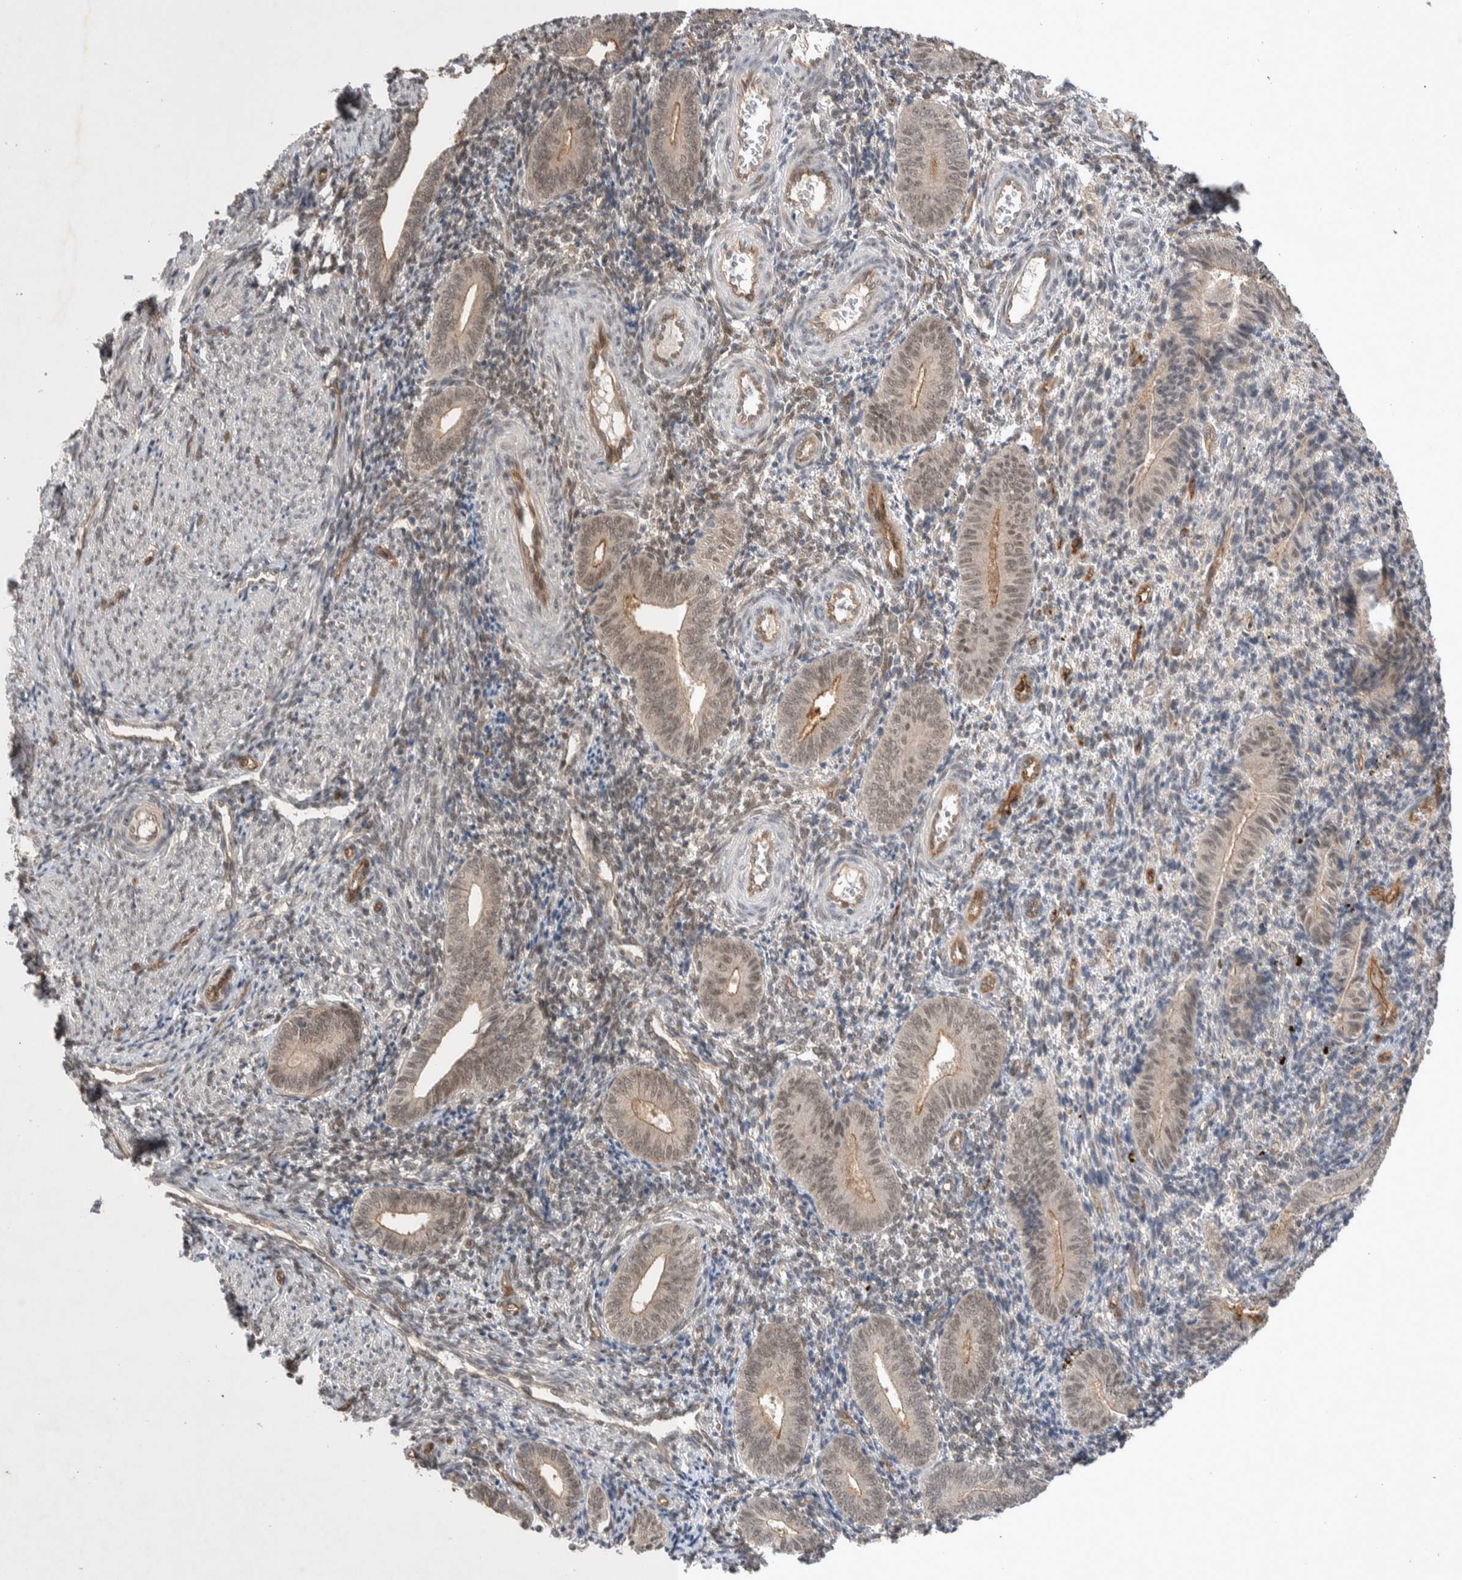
{"staining": {"intensity": "weak", "quantity": "25%-75%", "location": "nuclear"}, "tissue": "endometrium", "cell_type": "Cells in endometrial stroma", "image_type": "normal", "snomed": [{"axis": "morphology", "description": "Normal tissue, NOS"}, {"axis": "topography", "description": "Uterus"}, {"axis": "topography", "description": "Endometrium"}], "caption": "Human endometrium stained with a protein marker exhibits weak staining in cells in endometrial stroma.", "gene": "ZNF704", "patient": {"sex": "female", "age": 33}}